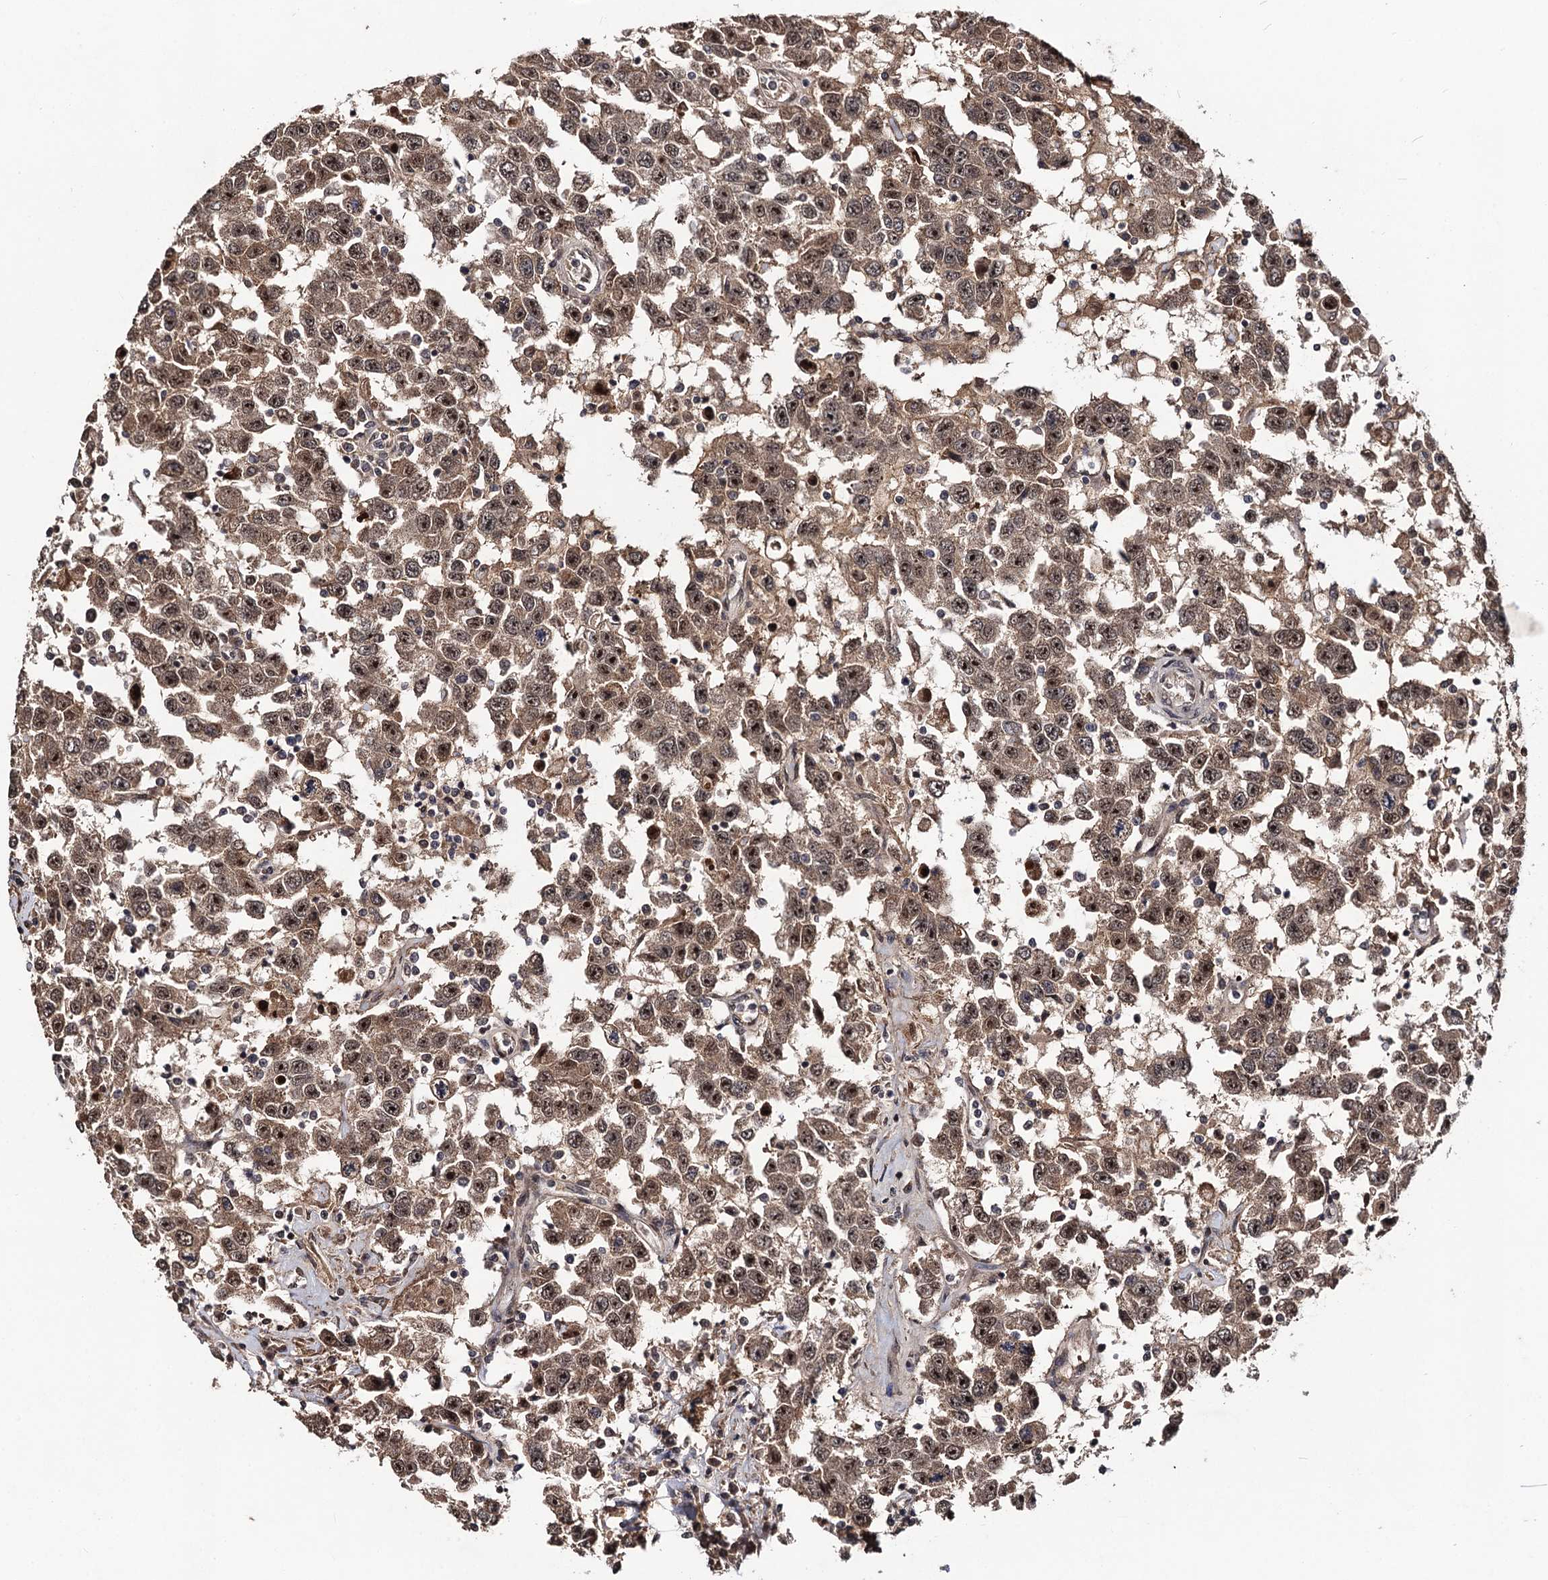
{"staining": {"intensity": "moderate", "quantity": ">75%", "location": "cytoplasmic/membranous,nuclear"}, "tissue": "testis cancer", "cell_type": "Tumor cells", "image_type": "cancer", "snomed": [{"axis": "morphology", "description": "Seminoma, NOS"}, {"axis": "topography", "description": "Testis"}], "caption": "Testis cancer stained with a protein marker exhibits moderate staining in tumor cells.", "gene": "SFSWAP", "patient": {"sex": "male", "age": 41}}